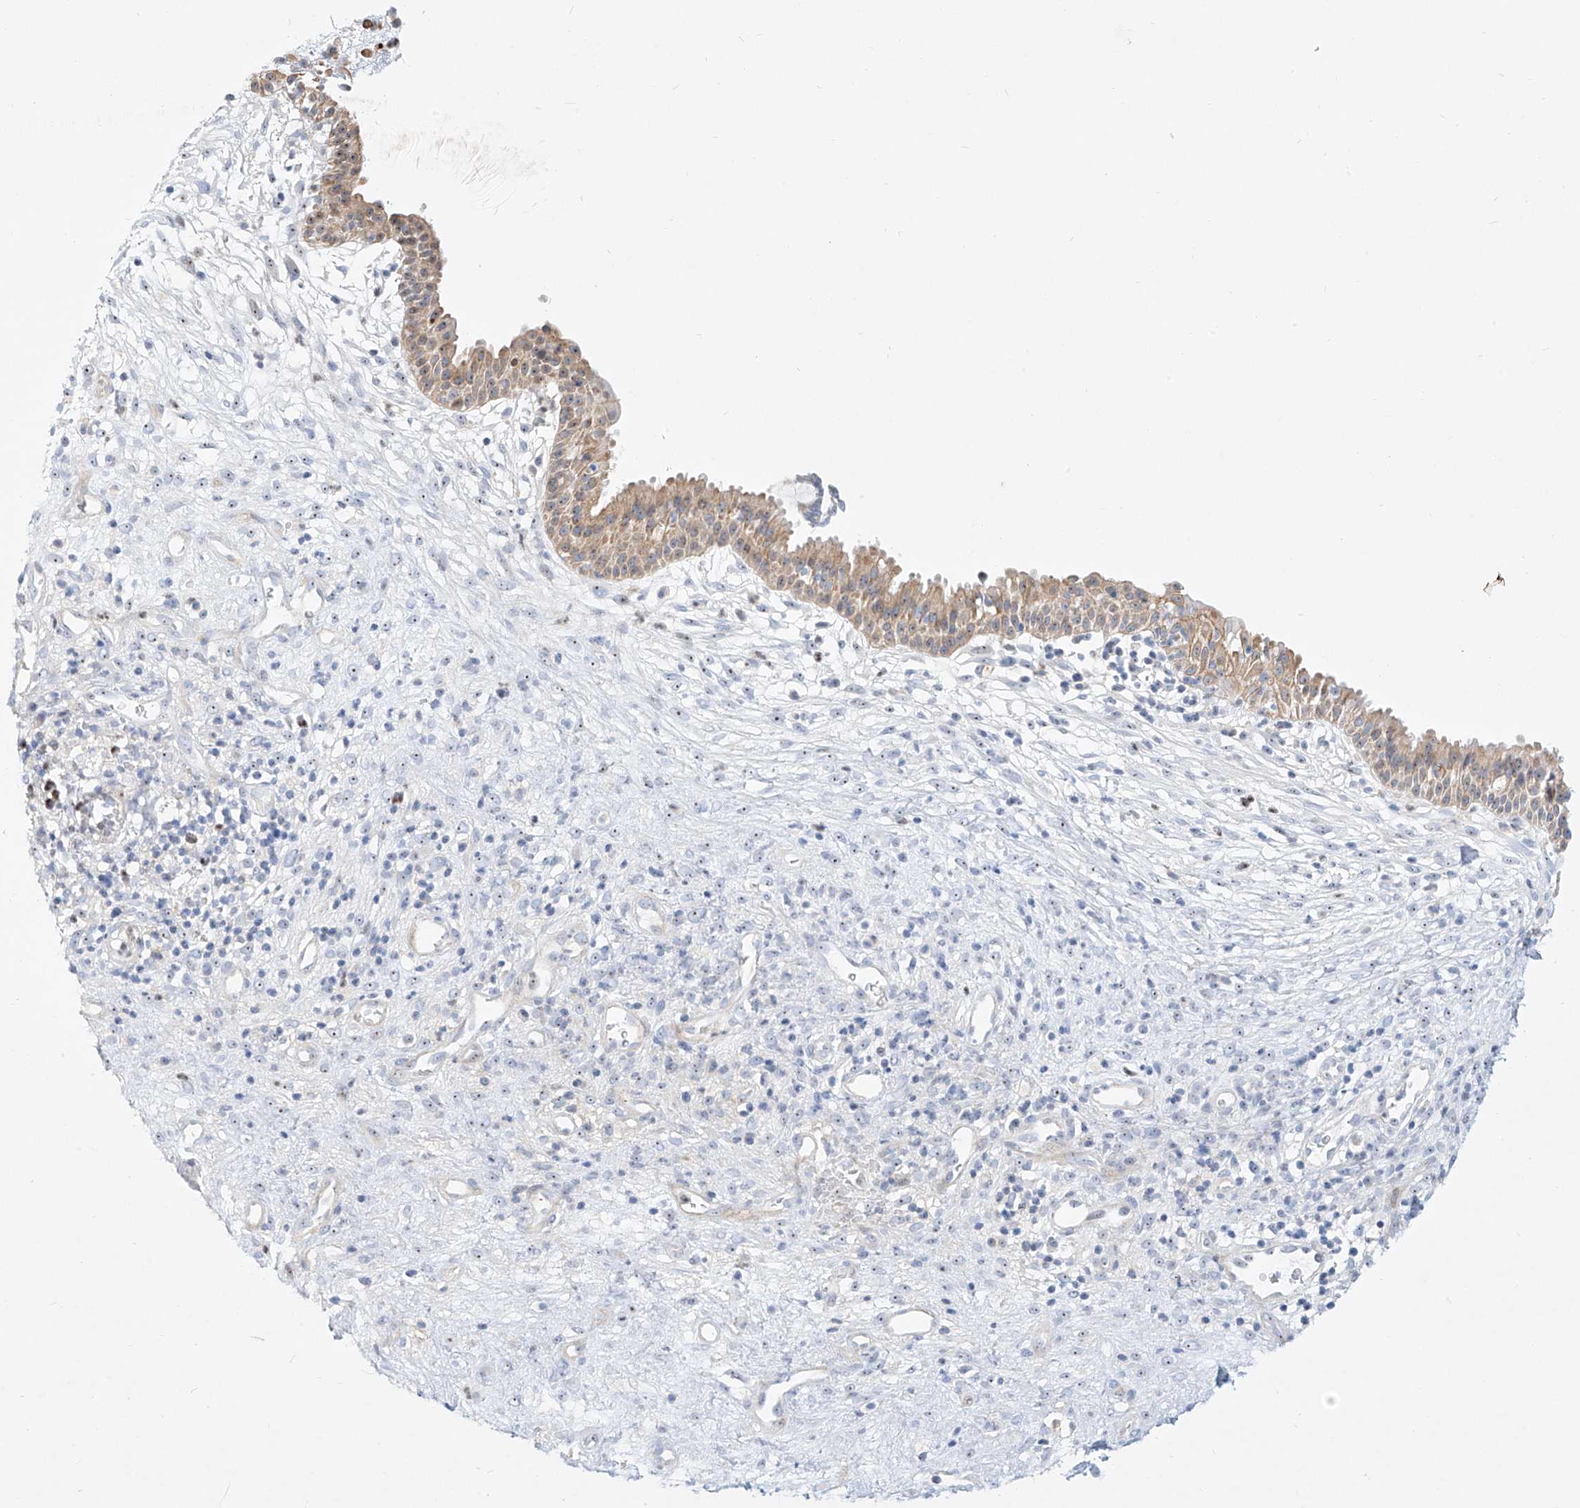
{"staining": {"intensity": "weak", "quantity": ">75%", "location": "cytoplasmic/membranous,nuclear"}, "tissue": "nasopharynx", "cell_type": "Respiratory epithelial cells", "image_type": "normal", "snomed": [{"axis": "morphology", "description": "Normal tissue, NOS"}, {"axis": "topography", "description": "Nasopharynx"}], "caption": "The photomicrograph reveals staining of unremarkable nasopharynx, revealing weak cytoplasmic/membranous,nuclear protein positivity (brown color) within respiratory epithelial cells.", "gene": "SNU13", "patient": {"sex": "male", "age": 22}}